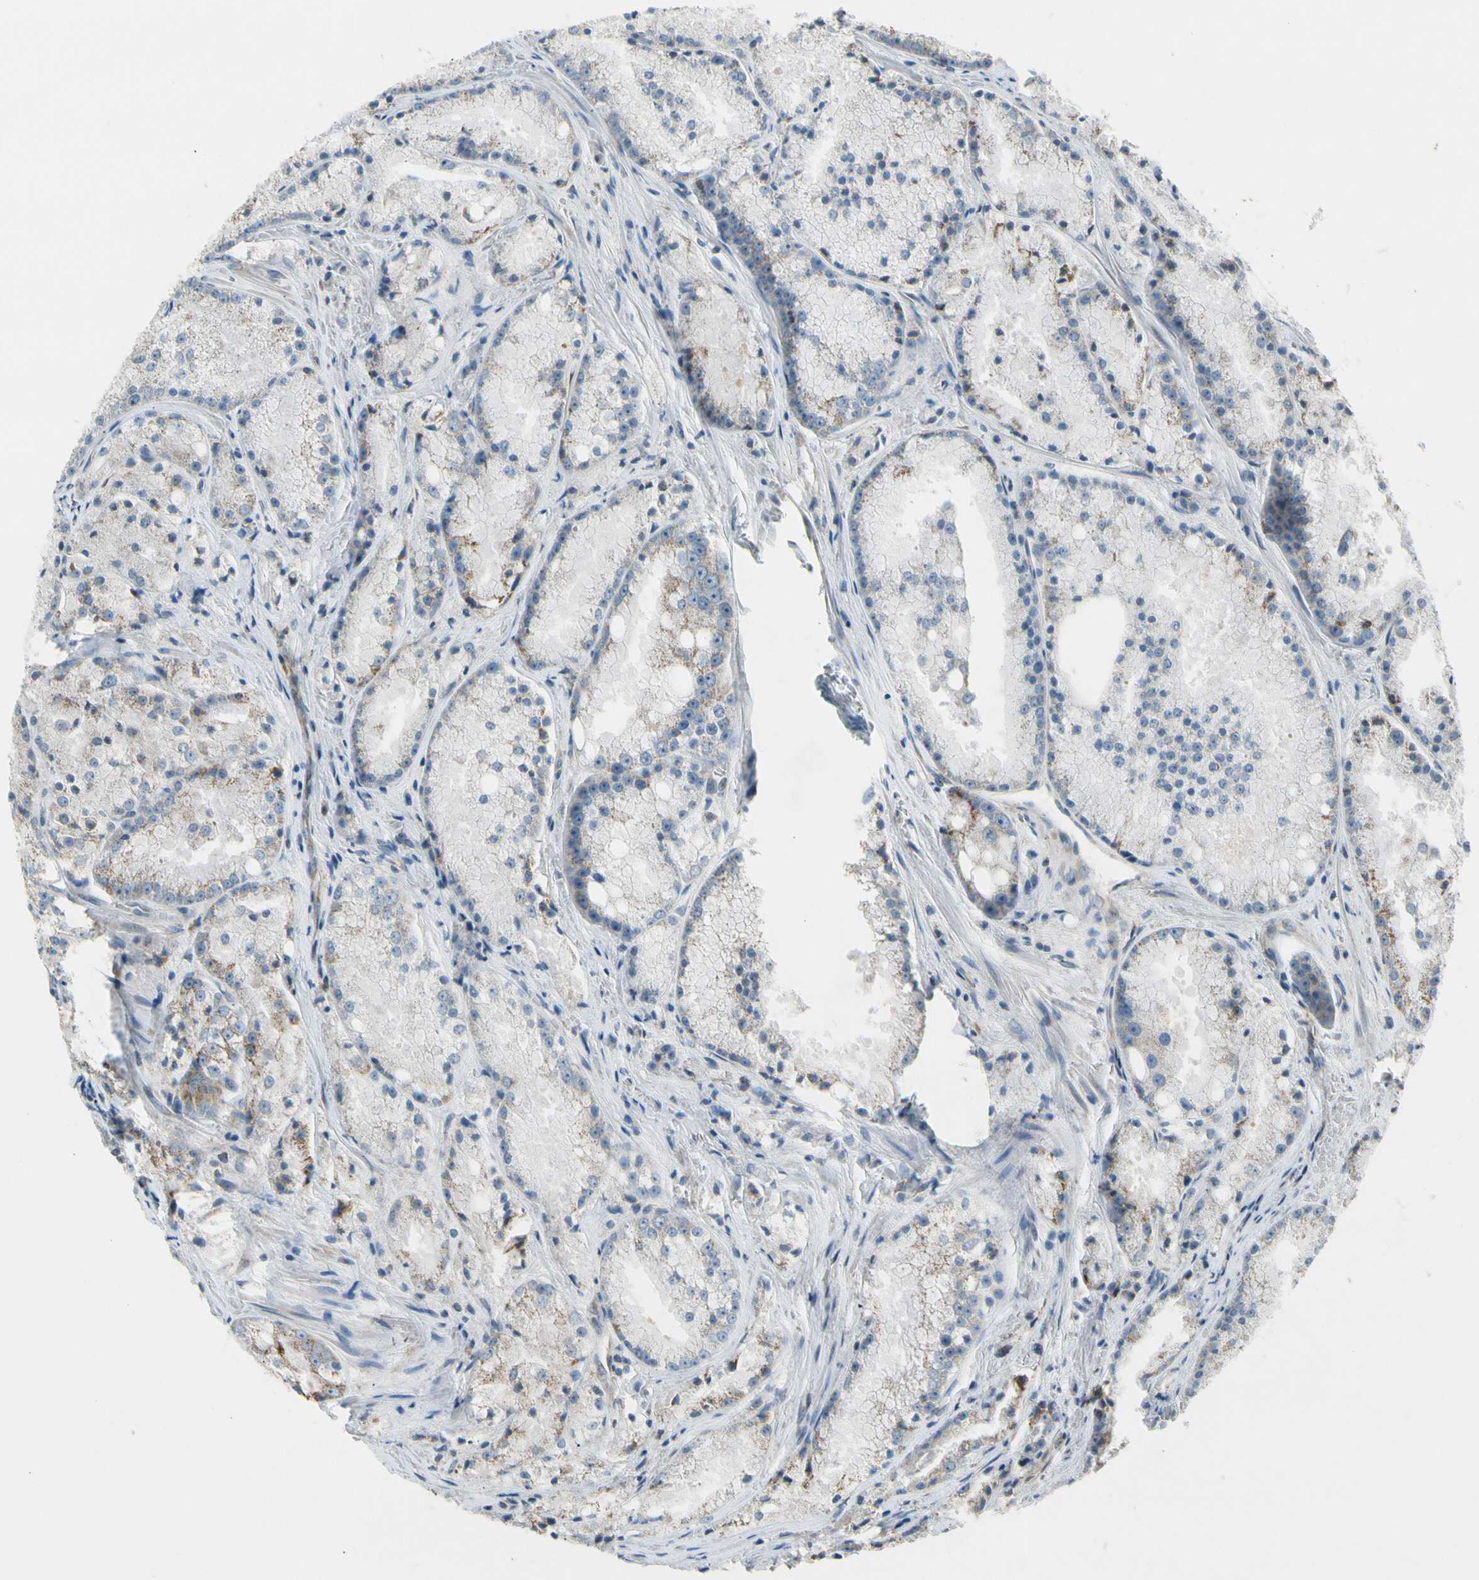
{"staining": {"intensity": "weak", "quantity": "25%-75%", "location": "cytoplasmic/membranous"}, "tissue": "prostate cancer", "cell_type": "Tumor cells", "image_type": "cancer", "snomed": [{"axis": "morphology", "description": "Adenocarcinoma, Low grade"}, {"axis": "topography", "description": "Prostate"}], "caption": "Tumor cells reveal low levels of weak cytoplasmic/membranous staining in approximately 25%-75% of cells in prostate cancer (adenocarcinoma (low-grade)). The protein is stained brown, and the nuclei are stained in blue (DAB IHC with brightfield microscopy, high magnification).", "gene": "NPHP3", "patient": {"sex": "male", "age": 64}}